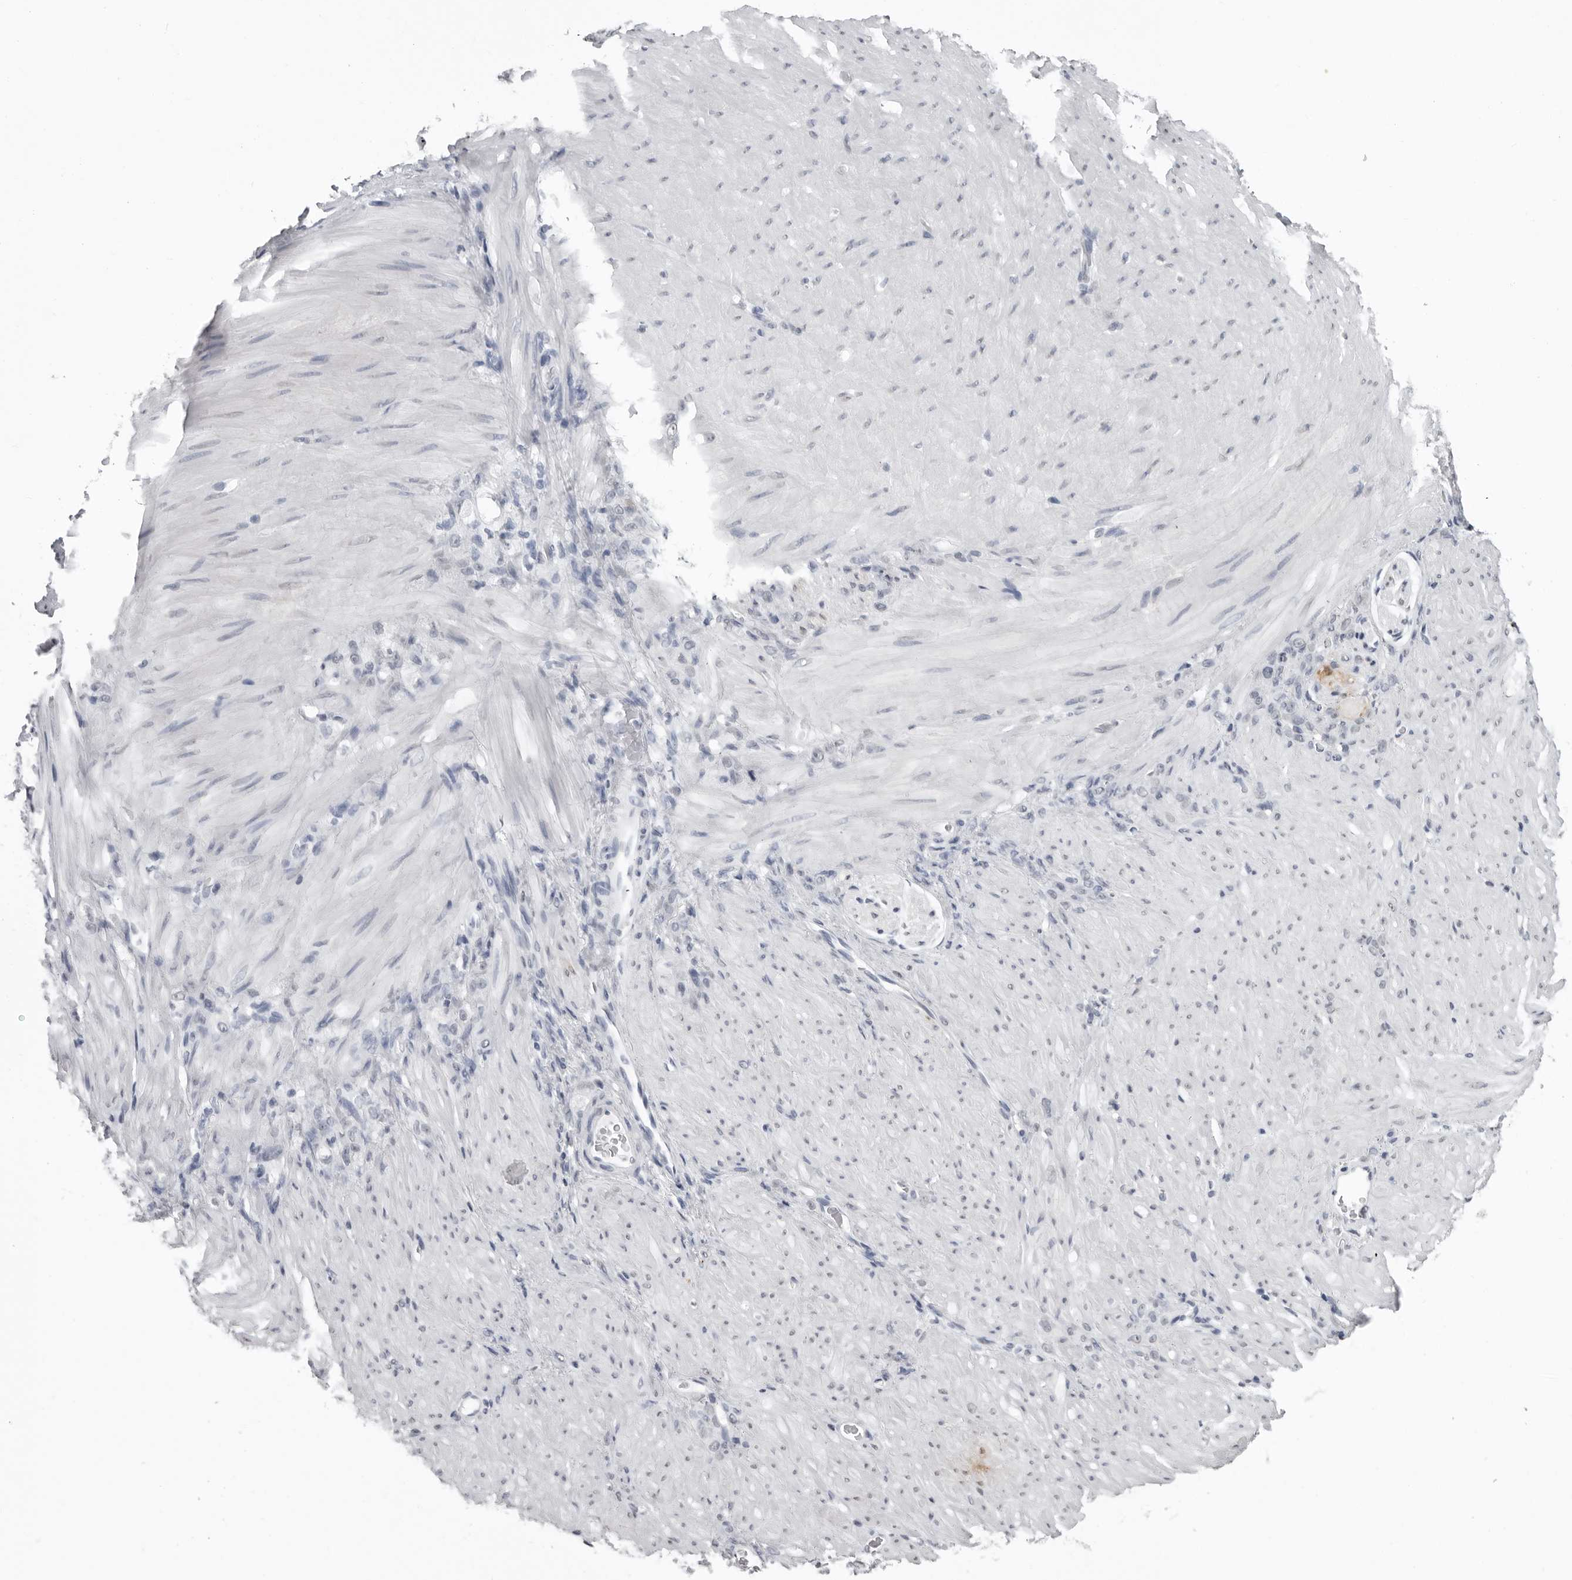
{"staining": {"intensity": "negative", "quantity": "none", "location": "none"}, "tissue": "stomach cancer", "cell_type": "Tumor cells", "image_type": "cancer", "snomed": [{"axis": "morphology", "description": "Normal tissue, NOS"}, {"axis": "morphology", "description": "Adenocarcinoma, NOS"}, {"axis": "topography", "description": "Stomach"}], "caption": "High magnification brightfield microscopy of stomach cancer (adenocarcinoma) stained with DAB (3,3'-diaminobenzidine) (brown) and counterstained with hematoxylin (blue): tumor cells show no significant positivity. Nuclei are stained in blue.", "gene": "HEPACAM", "patient": {"sex": "male", "age": 82}}